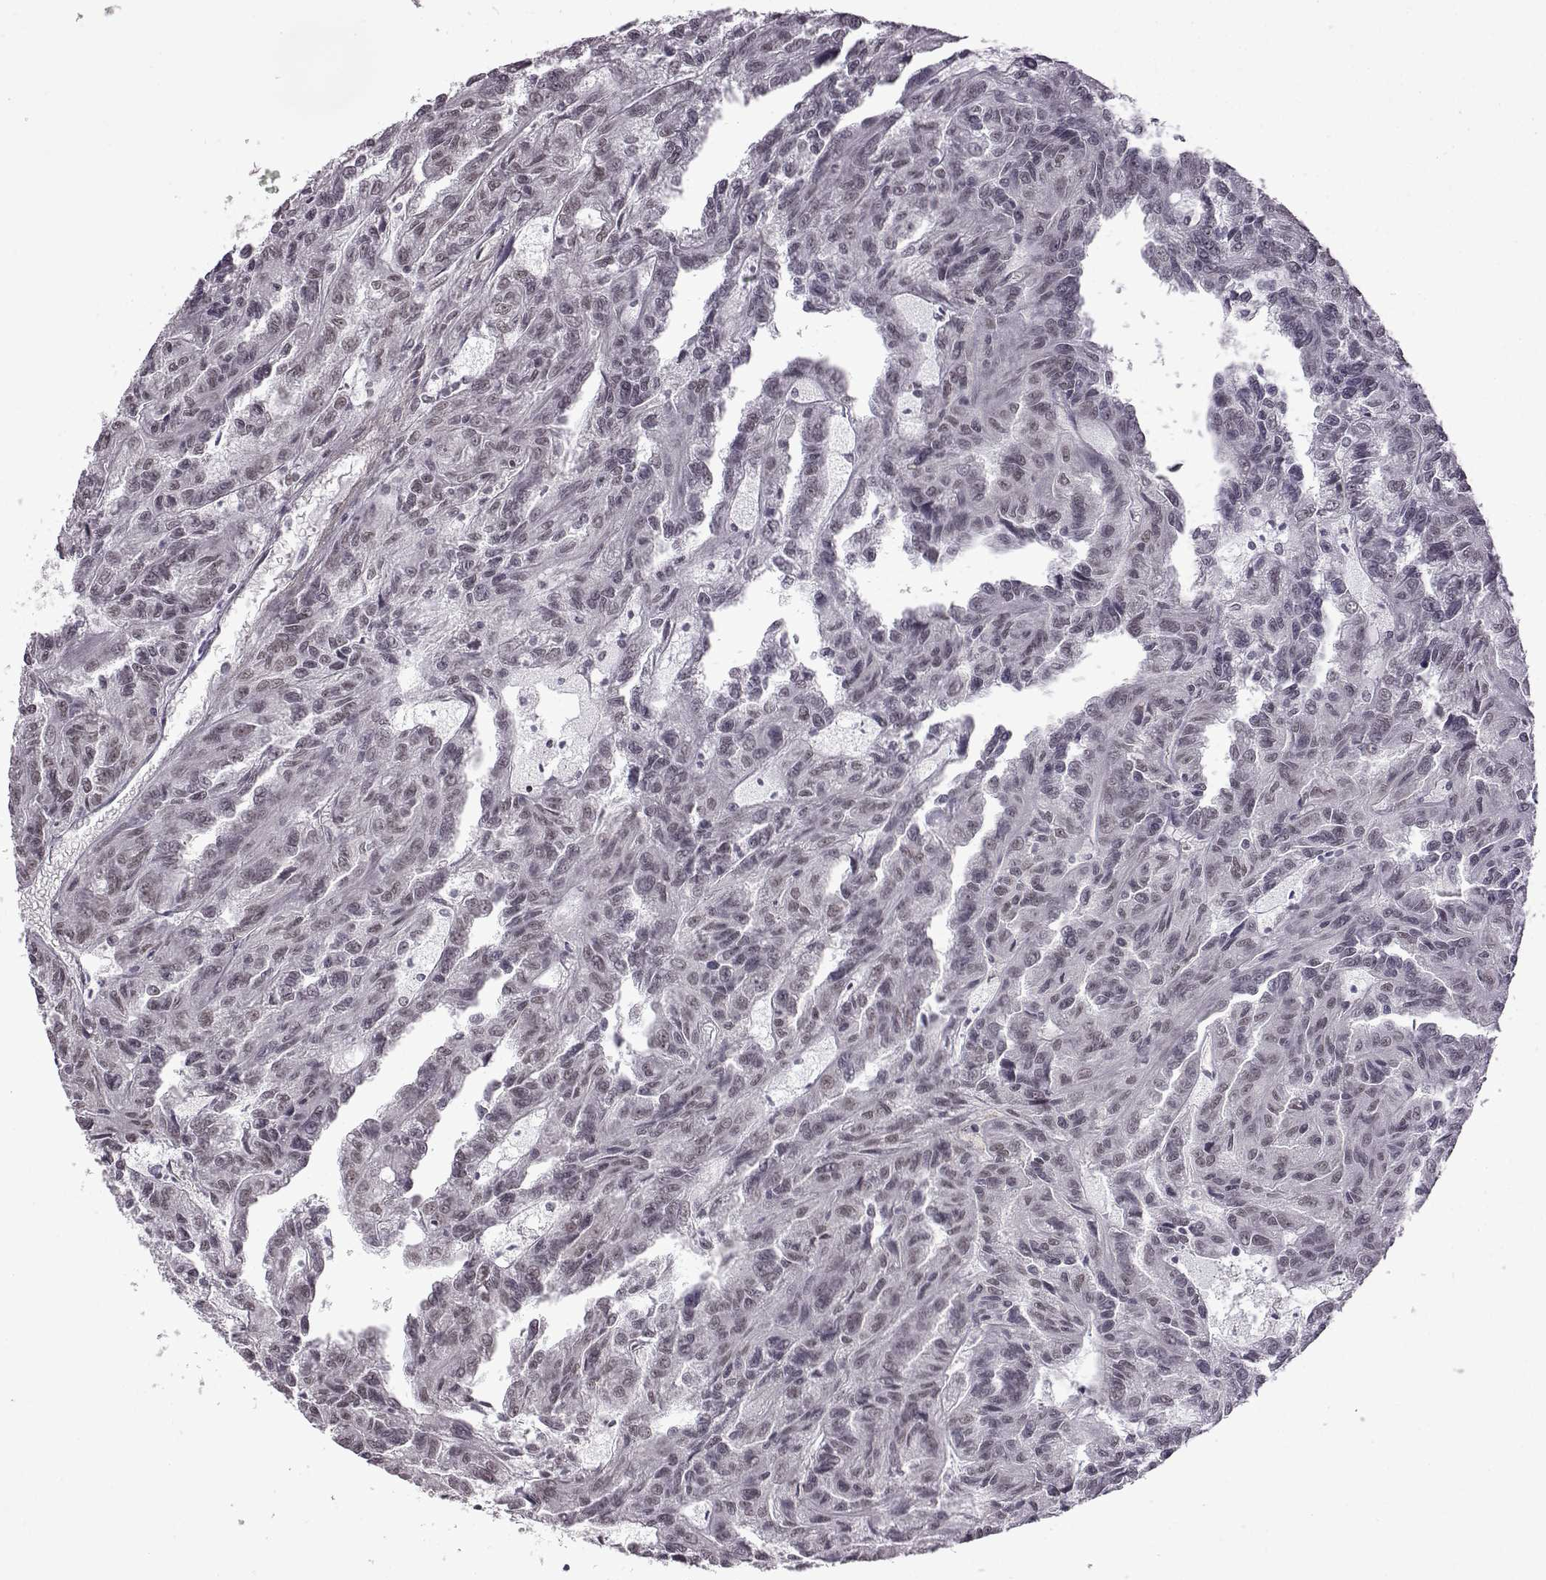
{"staining": {"intensity": "negative", "quantity": "none", "location": "none"}, "tissue": "renal cancer", "cell_type": "Tumor cells", "image_type": "cancer", "snomed": [{"axis": "morphology", "description": "Adenocarcinoma, NOS"}, {"axis": "topography", "description": "Kidney"}], "caption": "IHC histopathology image of neoplastic tissue: adenocarcinoma (renal) stained with DAB shows no significant protein expression in tumor cells. (Brightfield microscopy of DAB (3,3'-diaminobenzidine) immunohistochemistry (IHC) at high magnification).", "gene": "SYNPO2", "patient": {"sex": "male", "age": 79}}